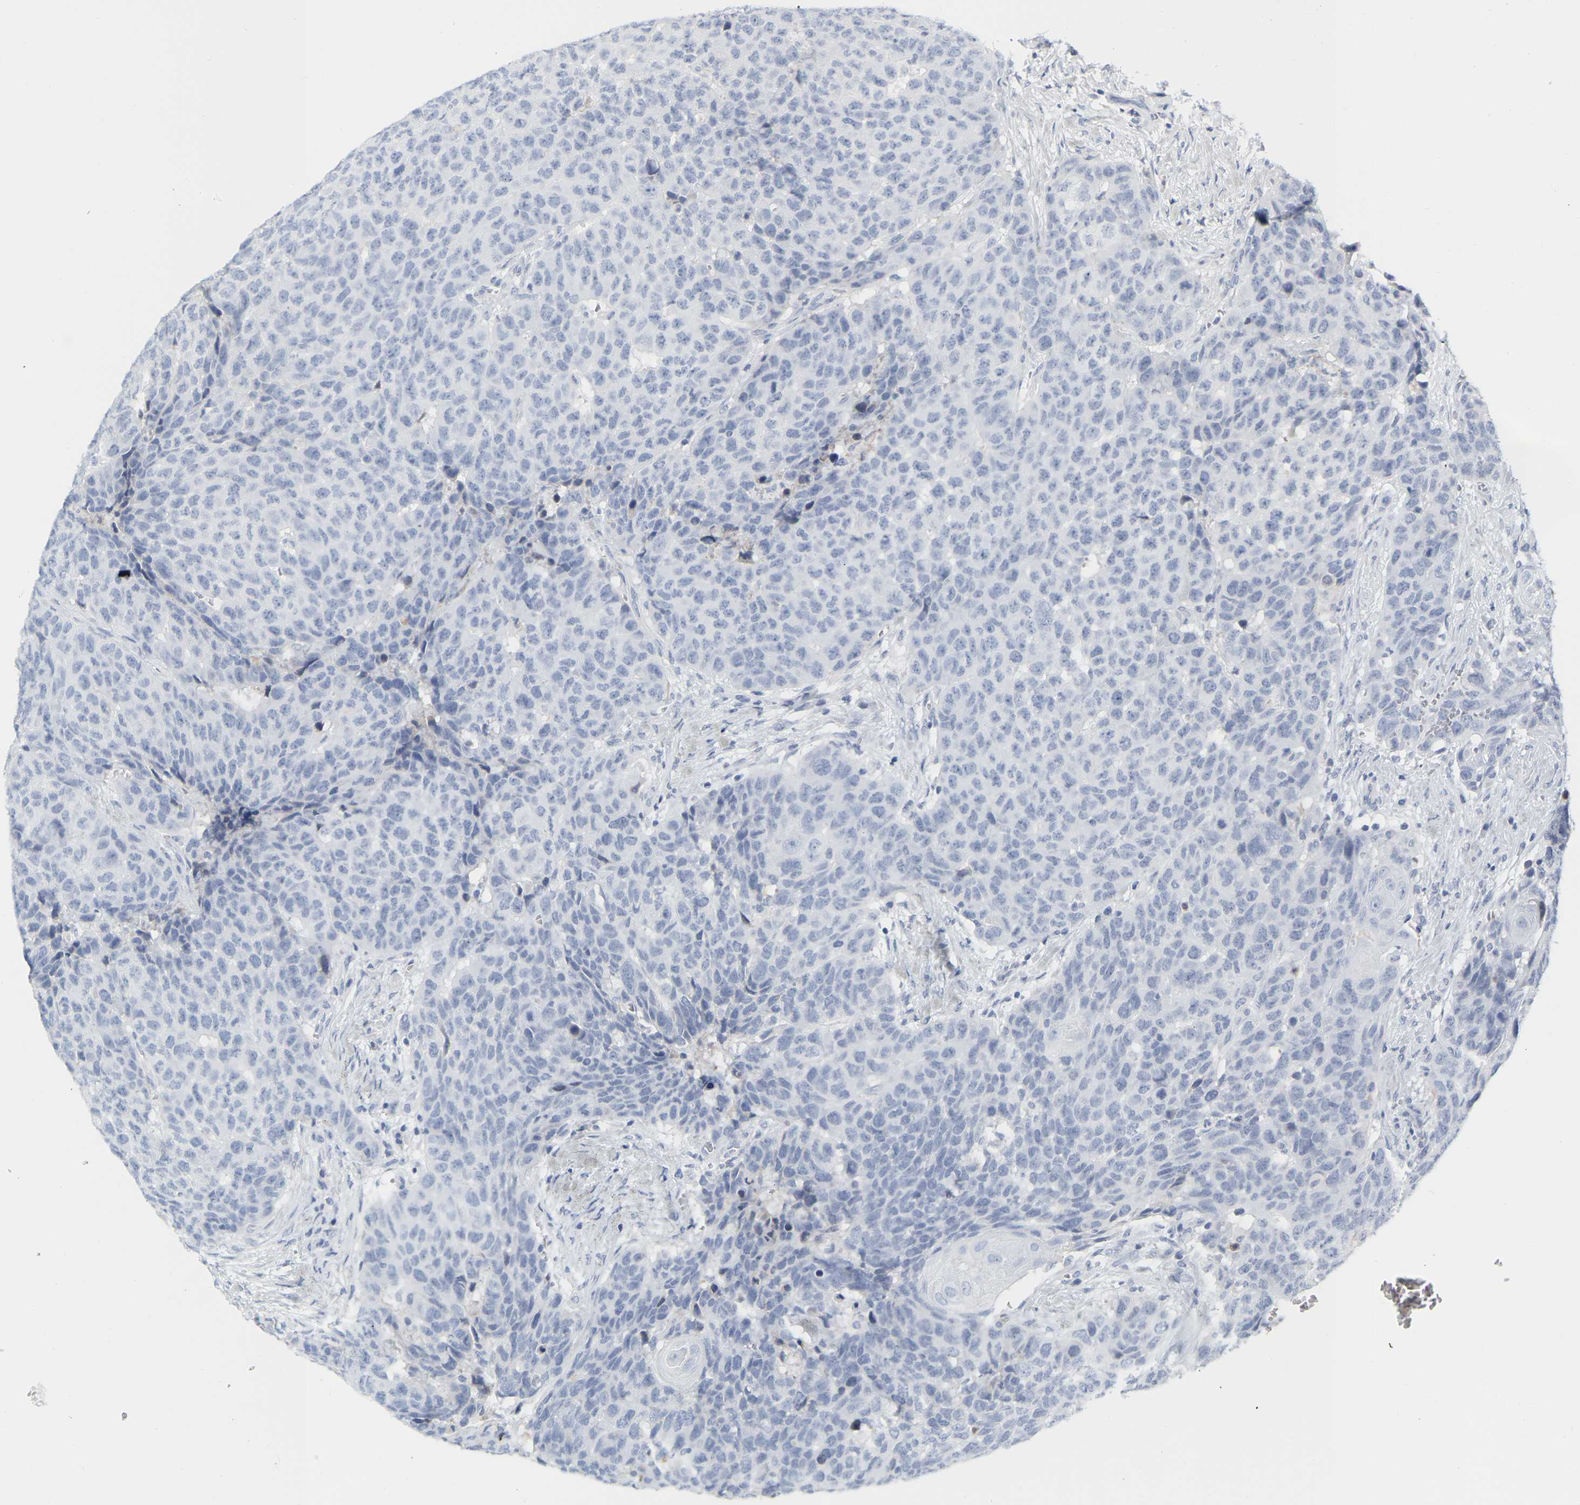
{"staining": {"intensity": "negative", "quantity": "none", "location": "none"}, "tissue": "head and neck cancer", "cell_type": "Tumor cells", "image_type": "cancer", "snomed": [{"axis": "morphology", "description": "Squamous cell carcinoma, NOS"}, {"axis": "topography", "description": "Head-Neck"}], "caption": "The histopathology image shows no significant expression in tumor cells of head and neck cancer (squamous cell carcinoma).", "gene": "GNAS", "patient": {"sex": "male", "age": 66}}